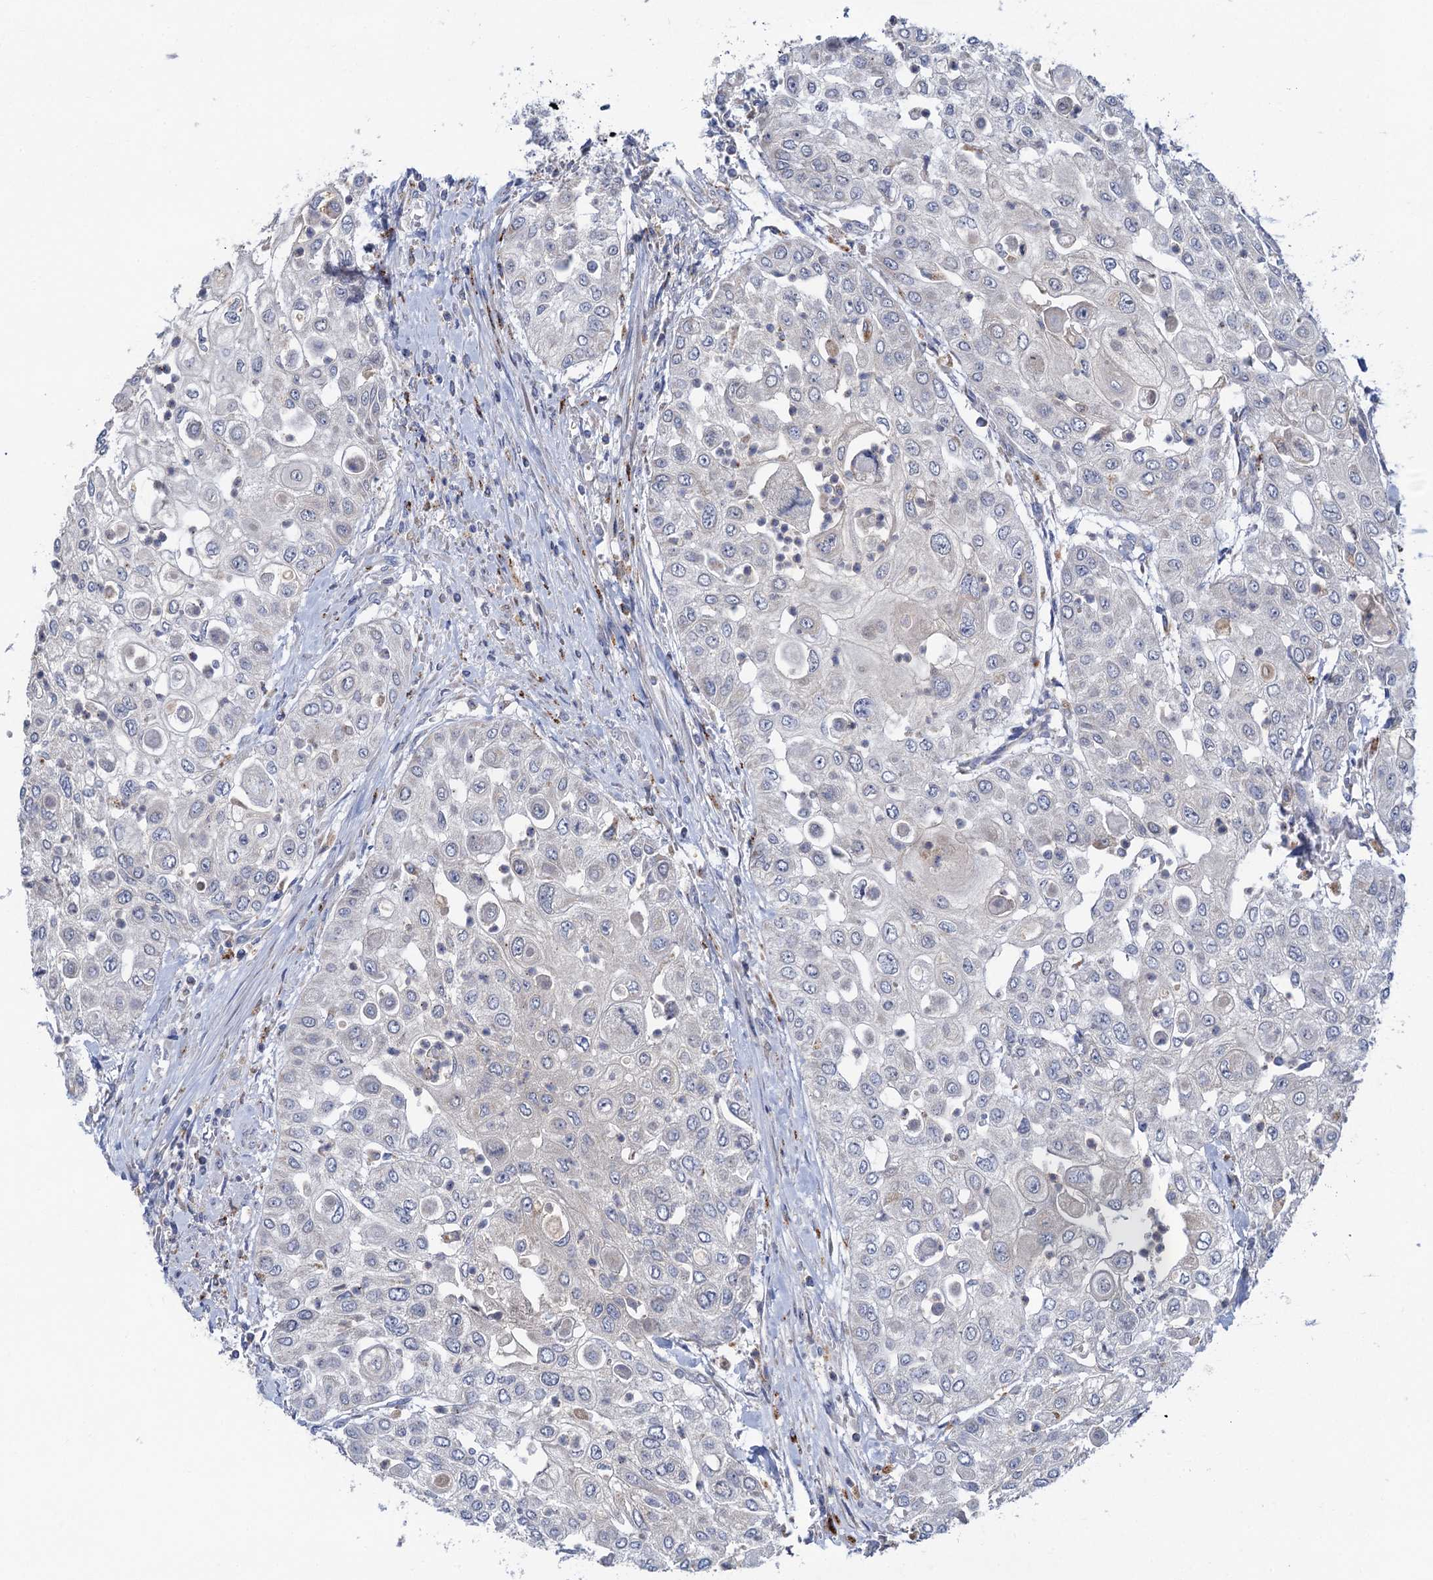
{"staining": {"intensity": "negative", "quantity": "none", "location": "none"}, "tissue": "urothelial cancer", "cell_type": "Tumor cells", "image_type": "cancer", "snomed": [{"axis": "morphology", "description": "Urothelial carcinoma, High grade"}, {"axis": "topography", "description": "Urinary bladder"}], "caption": "This is an immunohistochemistry (IHC) histopathology image of human urothelial cancer. There is no staining in tumor cells.", "gene": "ANKS3", "patient": {"sex": "female", "age": 79}}